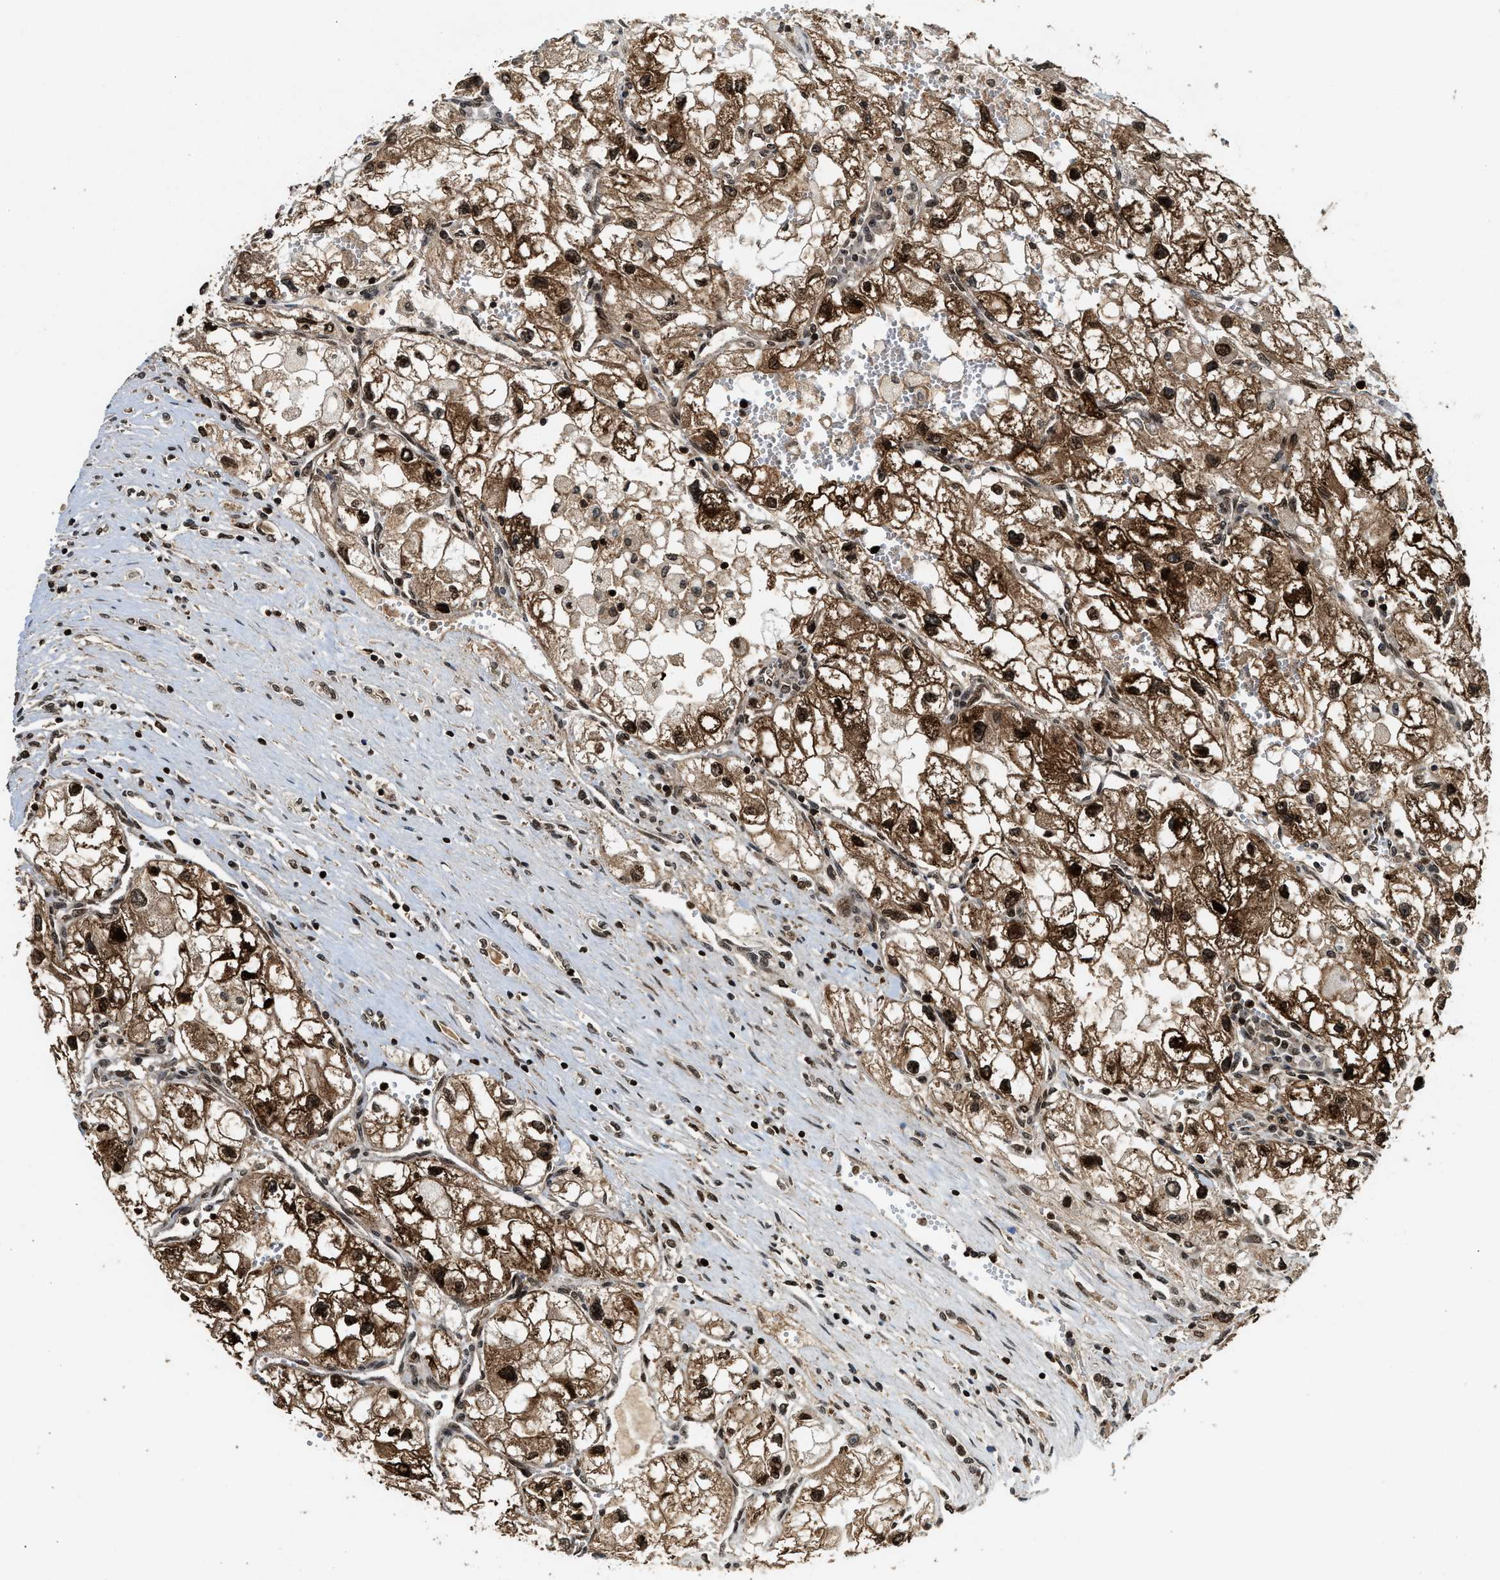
{"staining": {"intensity": "strong", "quantity": ">75%", "location": "cytoplasmic/membranous,nuclear"}, "tissue": "renal cancer", "cell_type": "Tumor cells", "image_type": "cancer", "snomed": [{"axis": "morphology", "description": "Adenocarcinoma, NOS"}, {"axis": "topography", "description": "Kidney"}], "caption": "Renal adenocarcinoma tissue displays strong cytoplasmic/membranous and nuclear staining in approximately >75% of tumor cells Using DAB (3,3'-diaminobenzidine) (brown) and hematoxylin (blue) stains, captured at high magnification using brightfield microscopy.", "gene": "MDM2", "patient": {"sex": "female", "age": 70}}